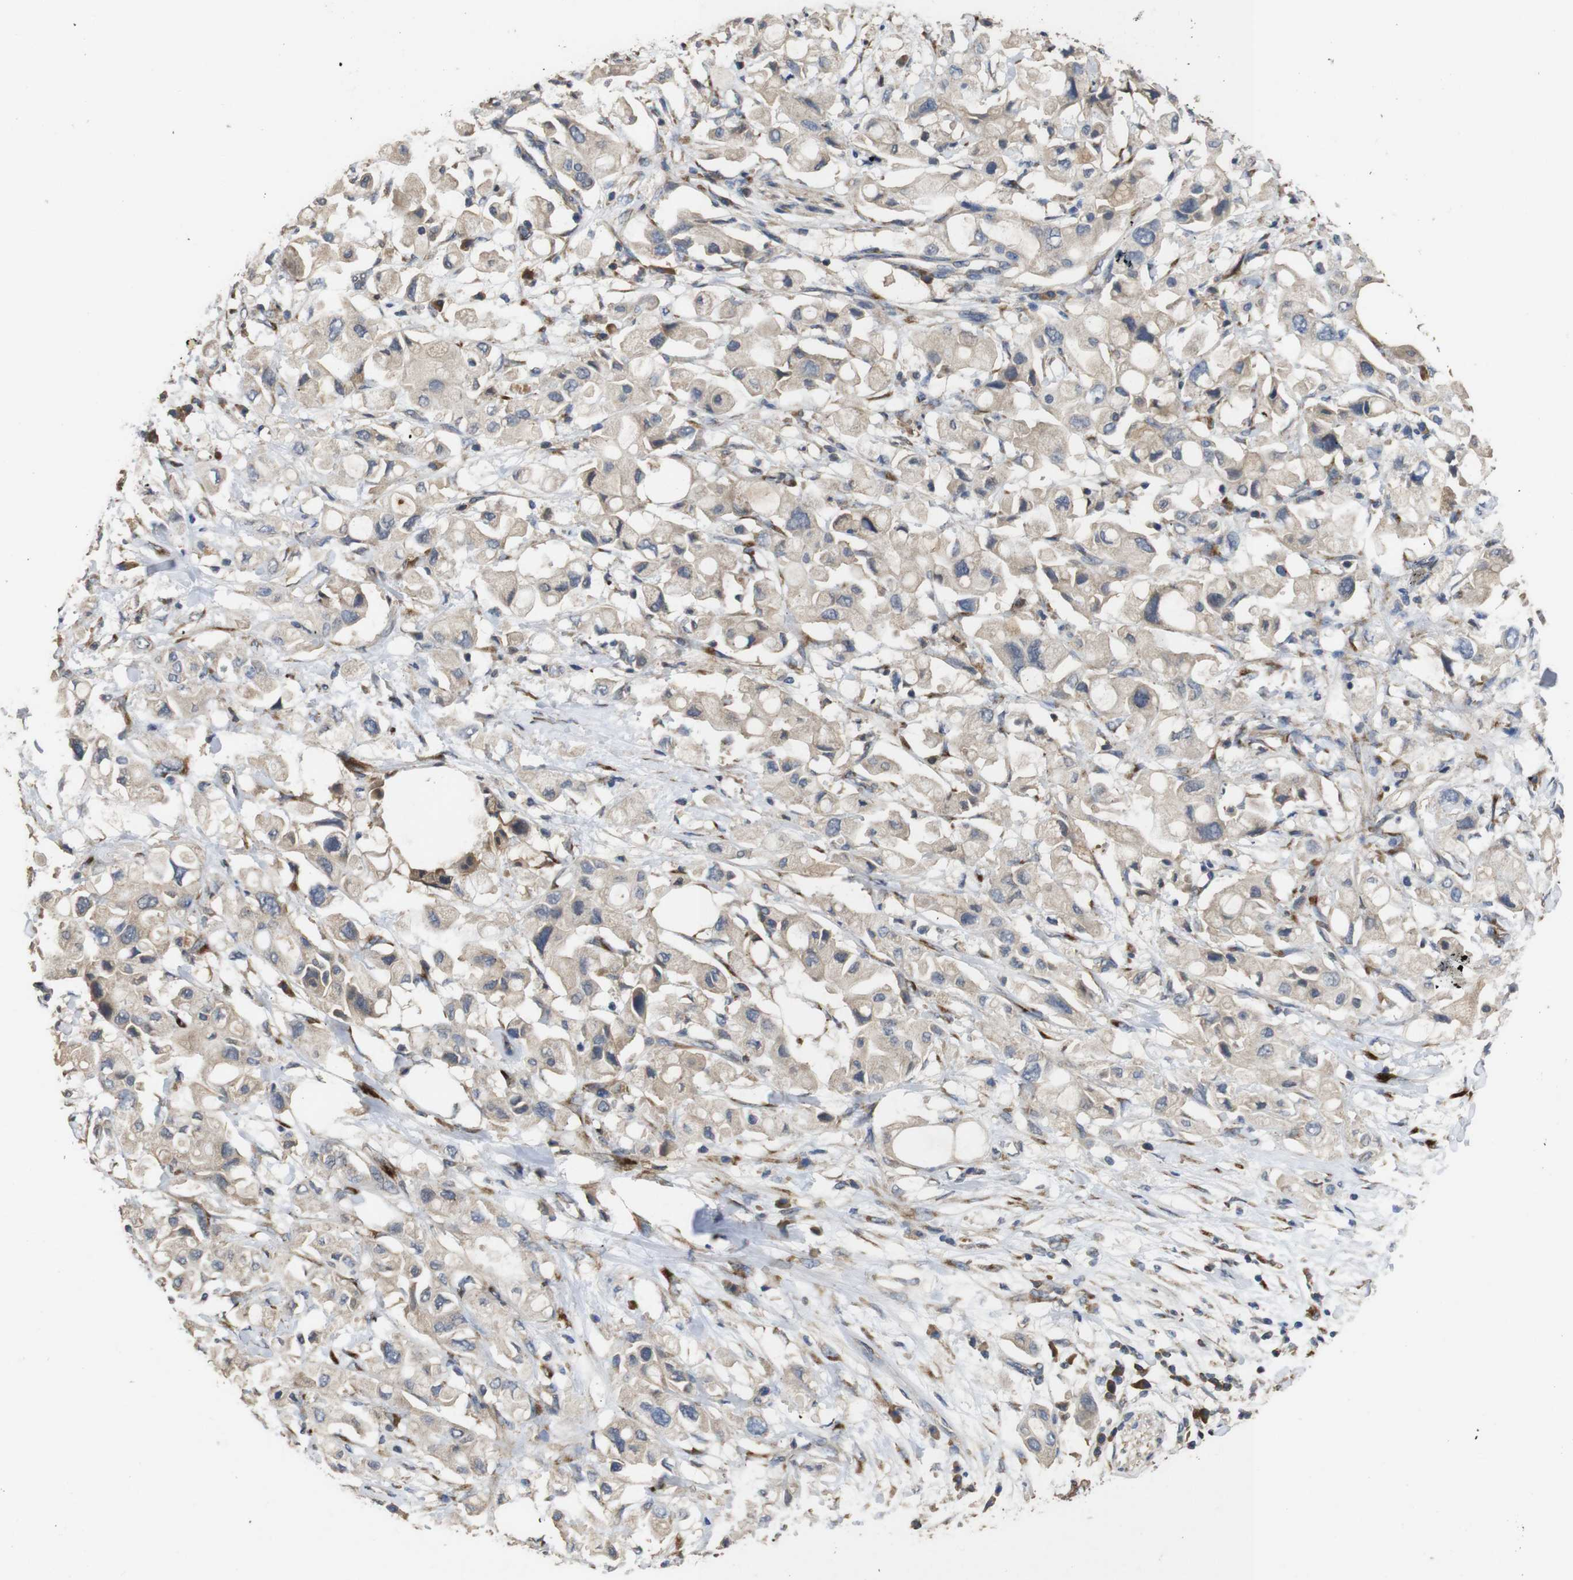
{"staining": {"intensity": "weak", "quantity": "<25%", "location": "cytoplasmic/membranous"}, "tissue": "pancreatic cancer", "cell_type": "Tumor cells", "image_type": "cancer", "snomed": [{"axis": "morphology", "description": "Adenocarcinoma, NOS"}, {"axis": "topography", "description": "Pancreas"}], "caption": "Adenocarcinoma (pancreatic) was stained to show a protein in brown. There is no significant positivity in tumor cells.", "gene": "ARHGAP24", "patient": {"sex": "female", "age": 56}}